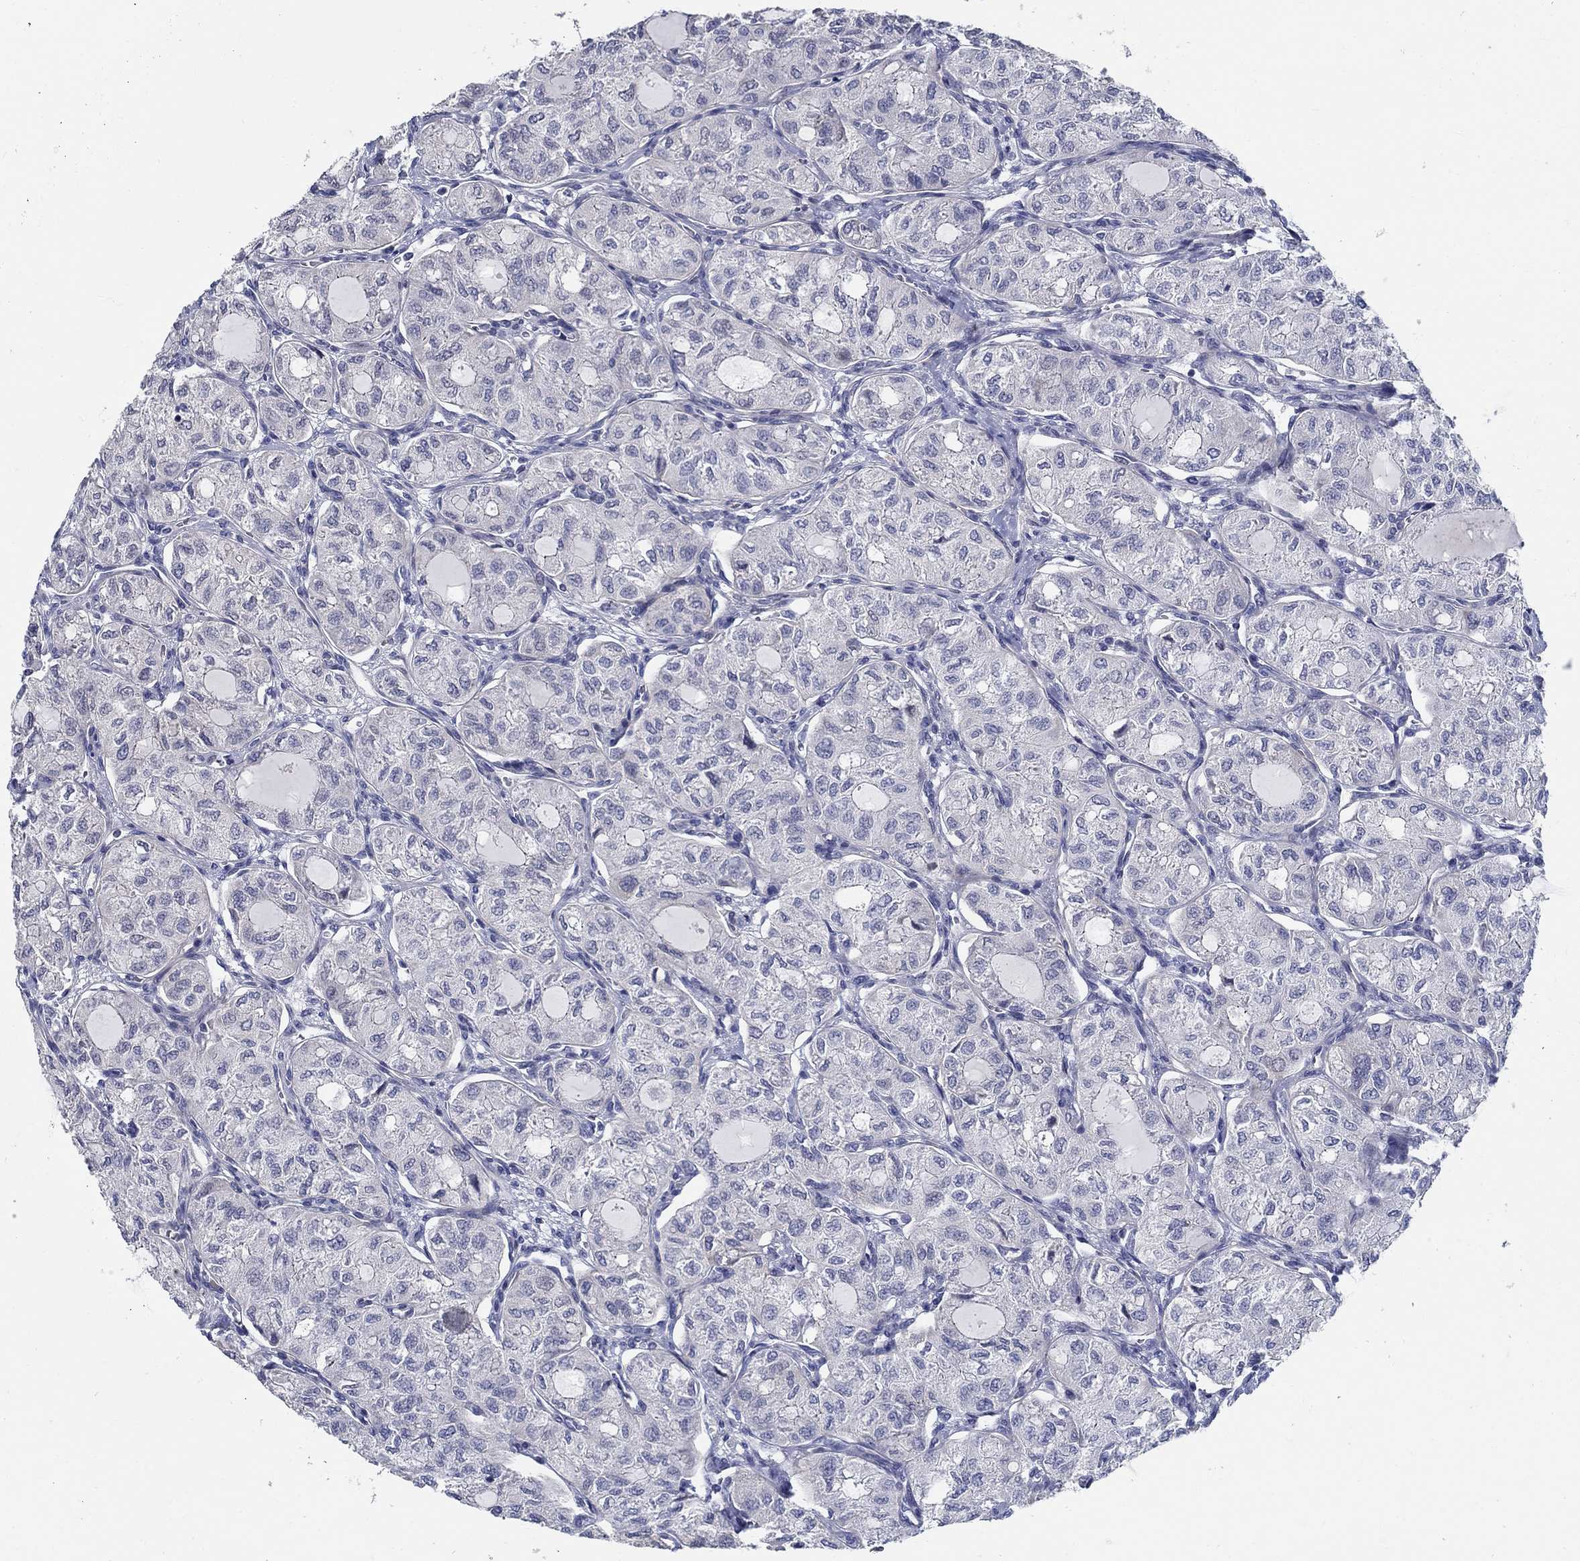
{"staining": {"intensity": "negative", "quantity": "none", "location": "none"}, "tissue": "thyroid cancer", "cell_type": "Tumor cells", "image_type": "cancer", "snomed": [{"axis": "morphology", "description": "Follicular adenoma carcinoma, NOS"}, {"axis": "topography", "description": "Thyroid gland"}], "caption": "Immunohistochemical staining of human thyroid cancer shows no significant positivity in tumor cells.", "gene": "C16orf46", "patient": {"sex": "male", "age": 75}}